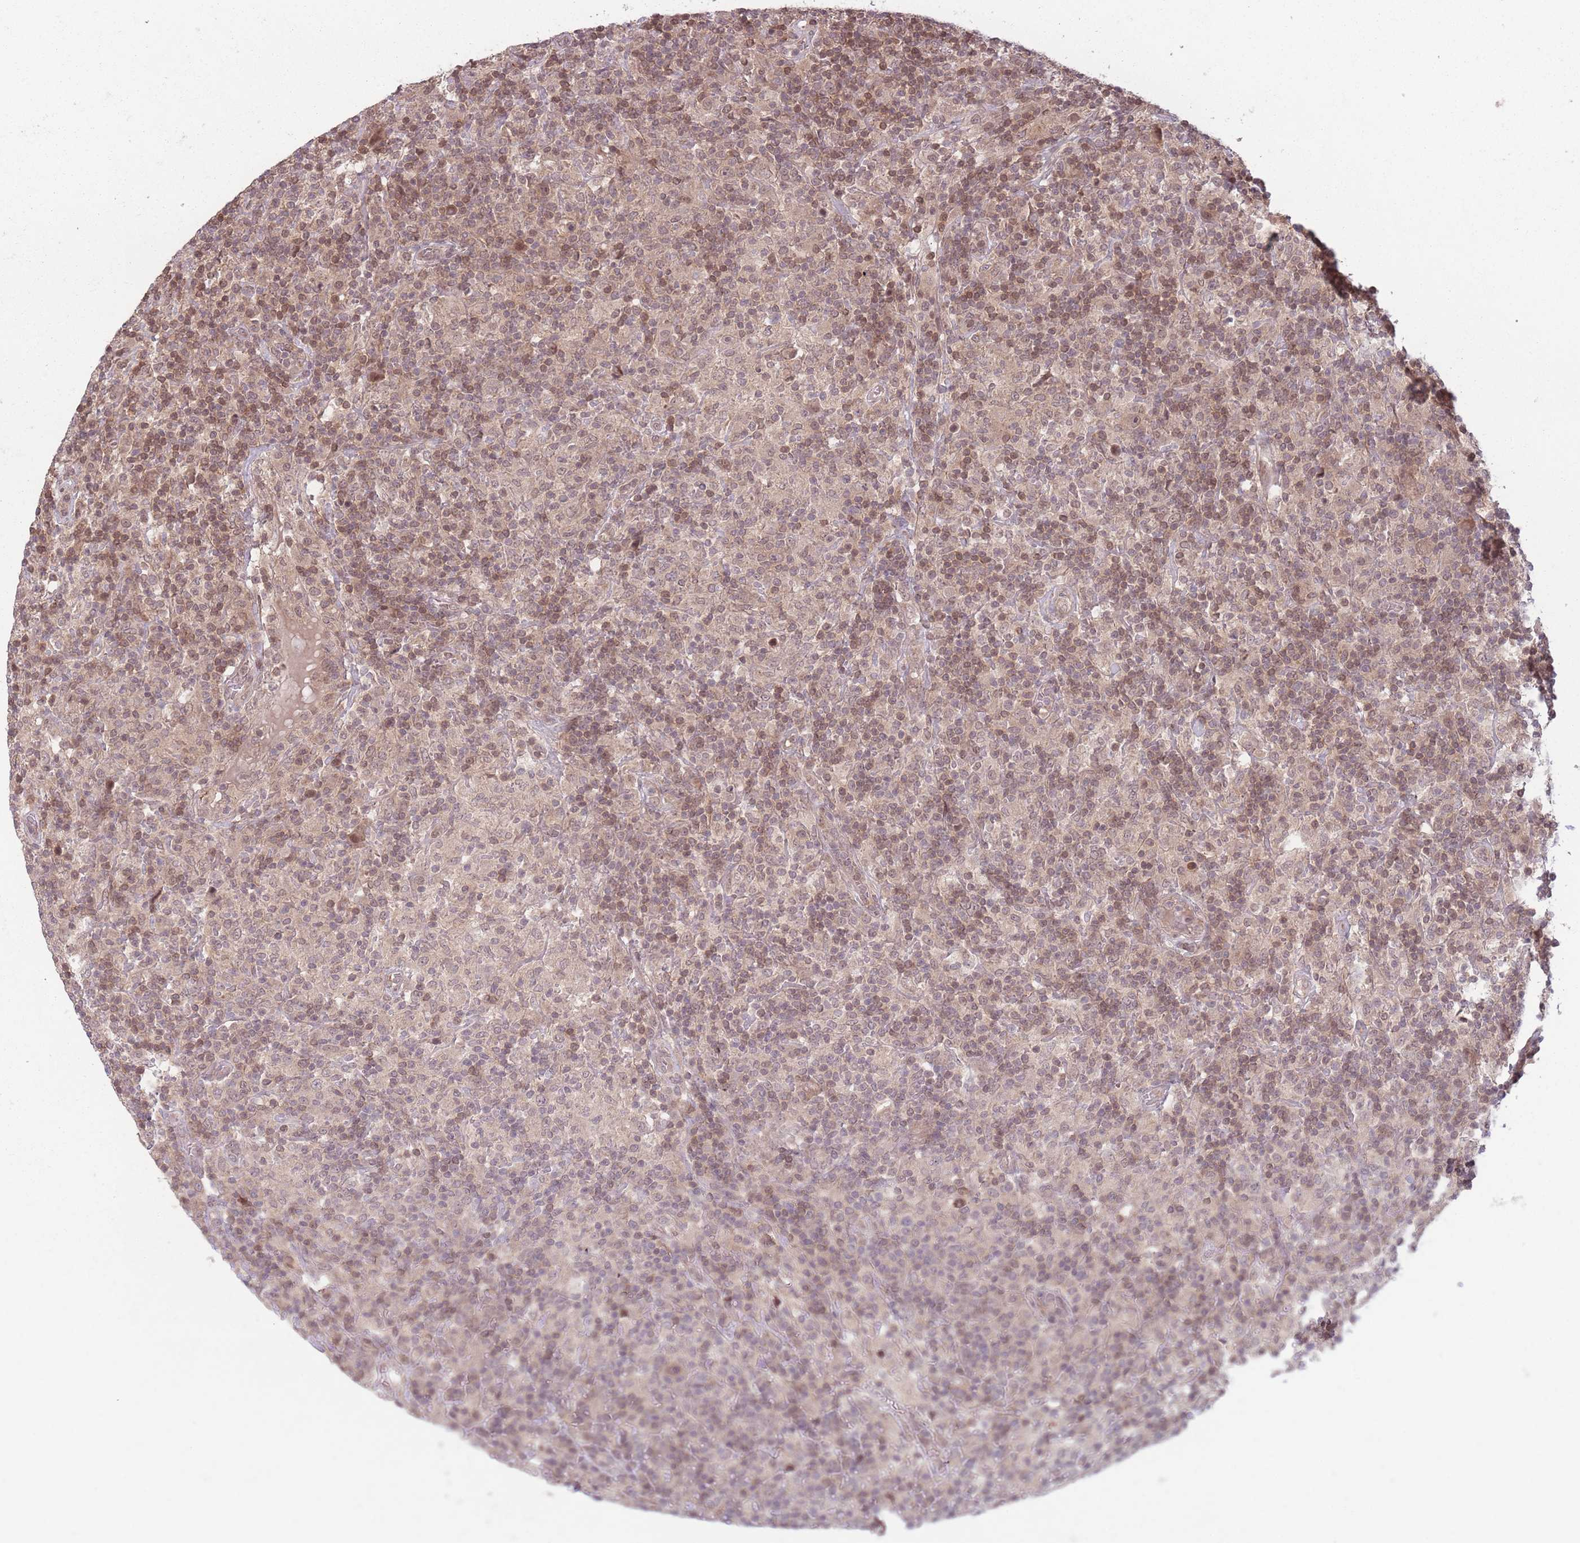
{"staining": {"intensity": "weak", "quantity": ">75%", "location": "nuclear"}, "tissue": "lymphoma", "cell_type": "Tumor cells", "image_type": "cancer", "snomed": [{"axis": "morphology", "description": "Hodgkin's disease, NOS"}, {"axis": "topography", "description": "Lymph node"}], "caption": "DAB immunohistochemical staining of lymphoma exhibits weak nuclear protein expression in about >75% of tumor cells. (Brightfield microscopy of DAB IHC at high magnification).", "gene": "CCDC154", "patient": {"sex": "male", "age": 70}}